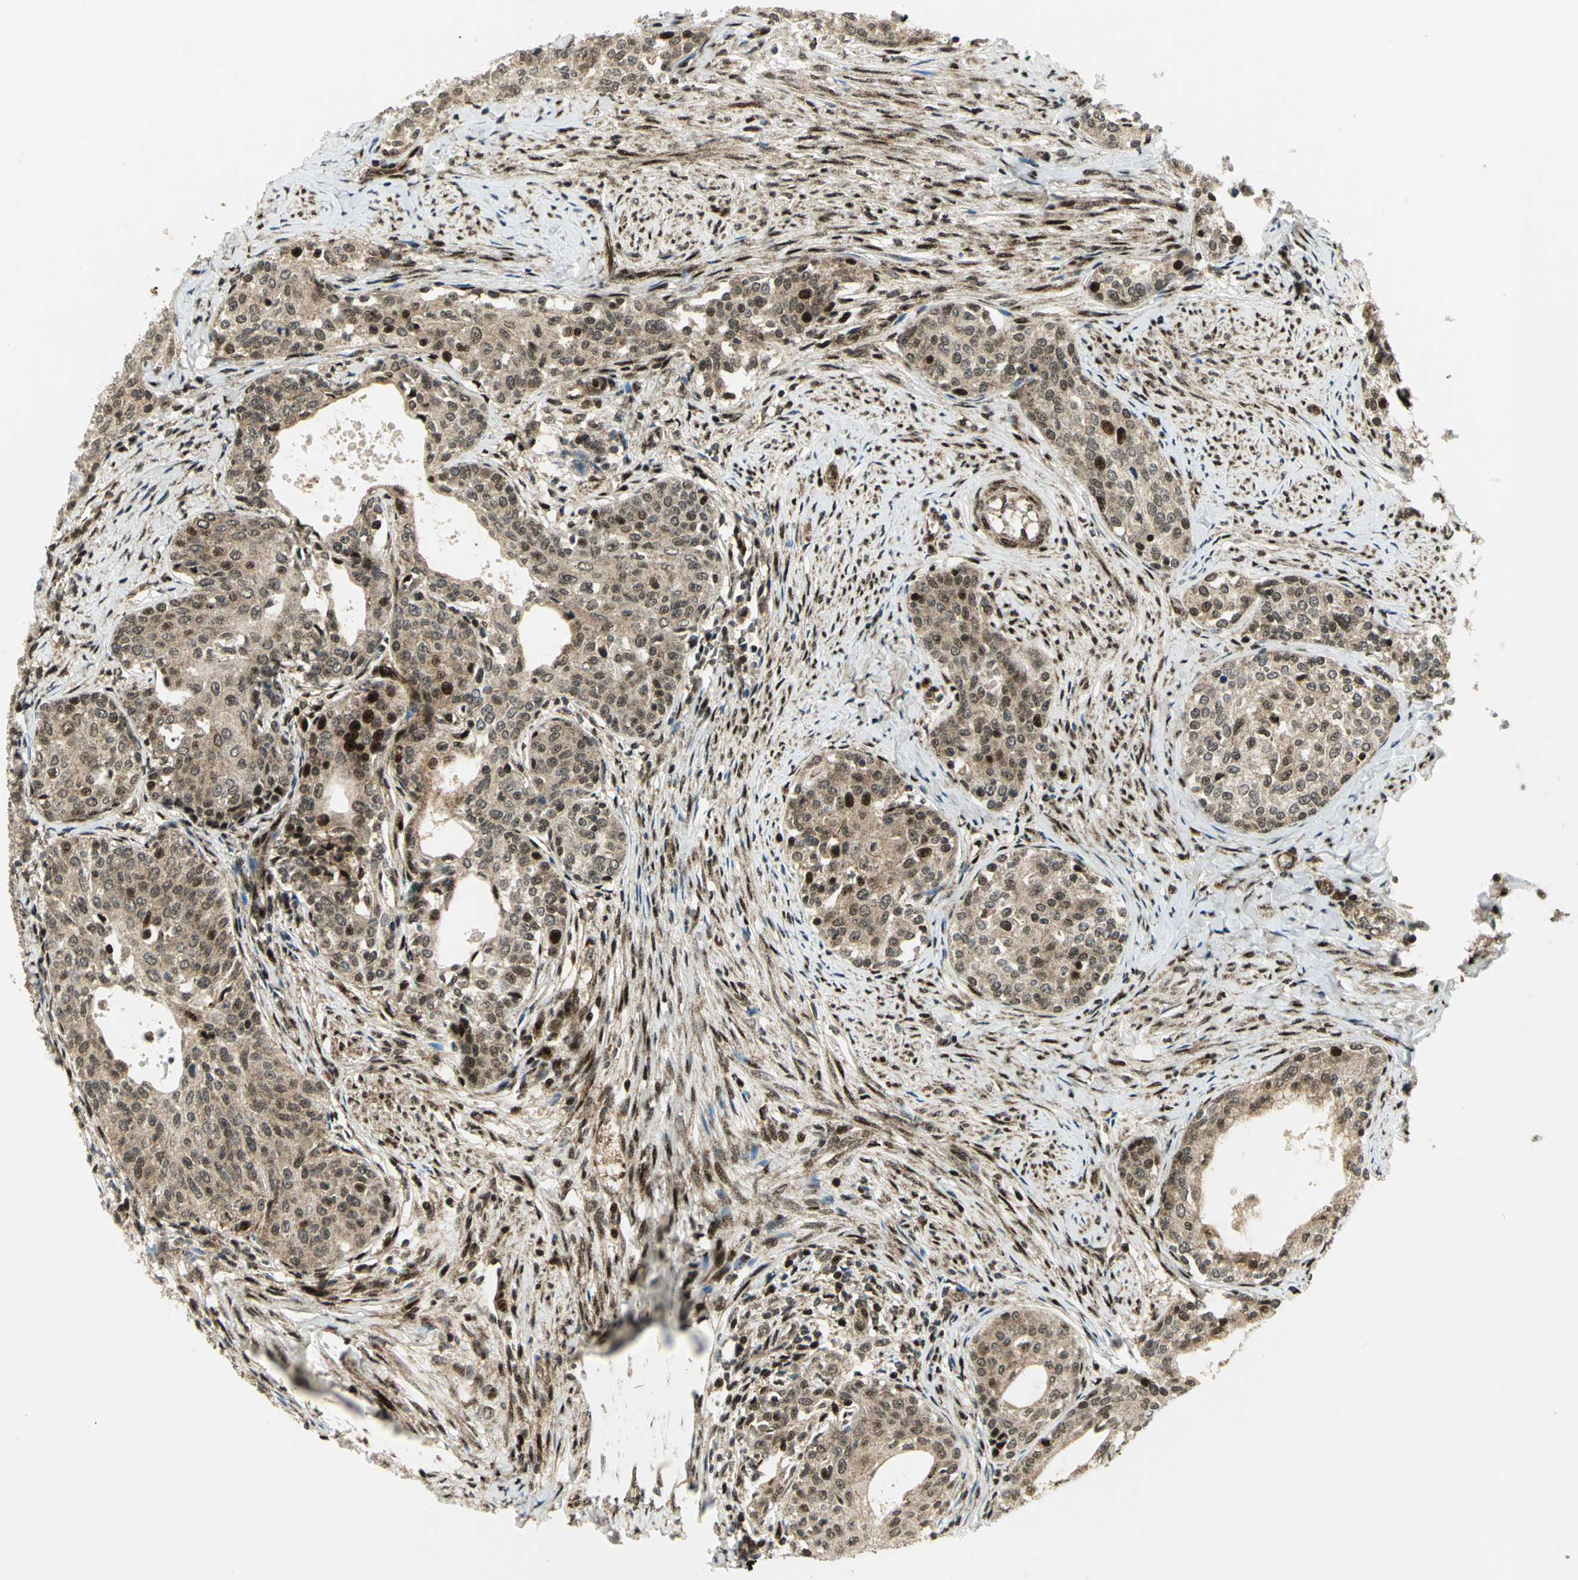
{"staining": {"intensity": "moderate", "quantity": ">75%", "location": "cytoplasmic/membranous,nuclear"}, "tissue": "cervical cancer", "cell_type": "Tumor cells", "image_type": "cancer", "snomed": [{"axis": "morphology", "description": "Squamous cell carcinoma, NOS"}, {"axis": "morphology", "description": "Adenocarcinoma, NOS"}, {"axis": "topography", "description": "Cervix"}], "caption": "Immunohistochemistry (IHC) (DAB (3,3'-diaminobenzidine)) staining of human cervical cancer (adenocarcinoma) exhibits moderate cytoplasmic/membranous and nuclear protein expression in about >75% of tumor cells.", "gene": "COPS5", "patient": {"sex": "female", "age": 52}}